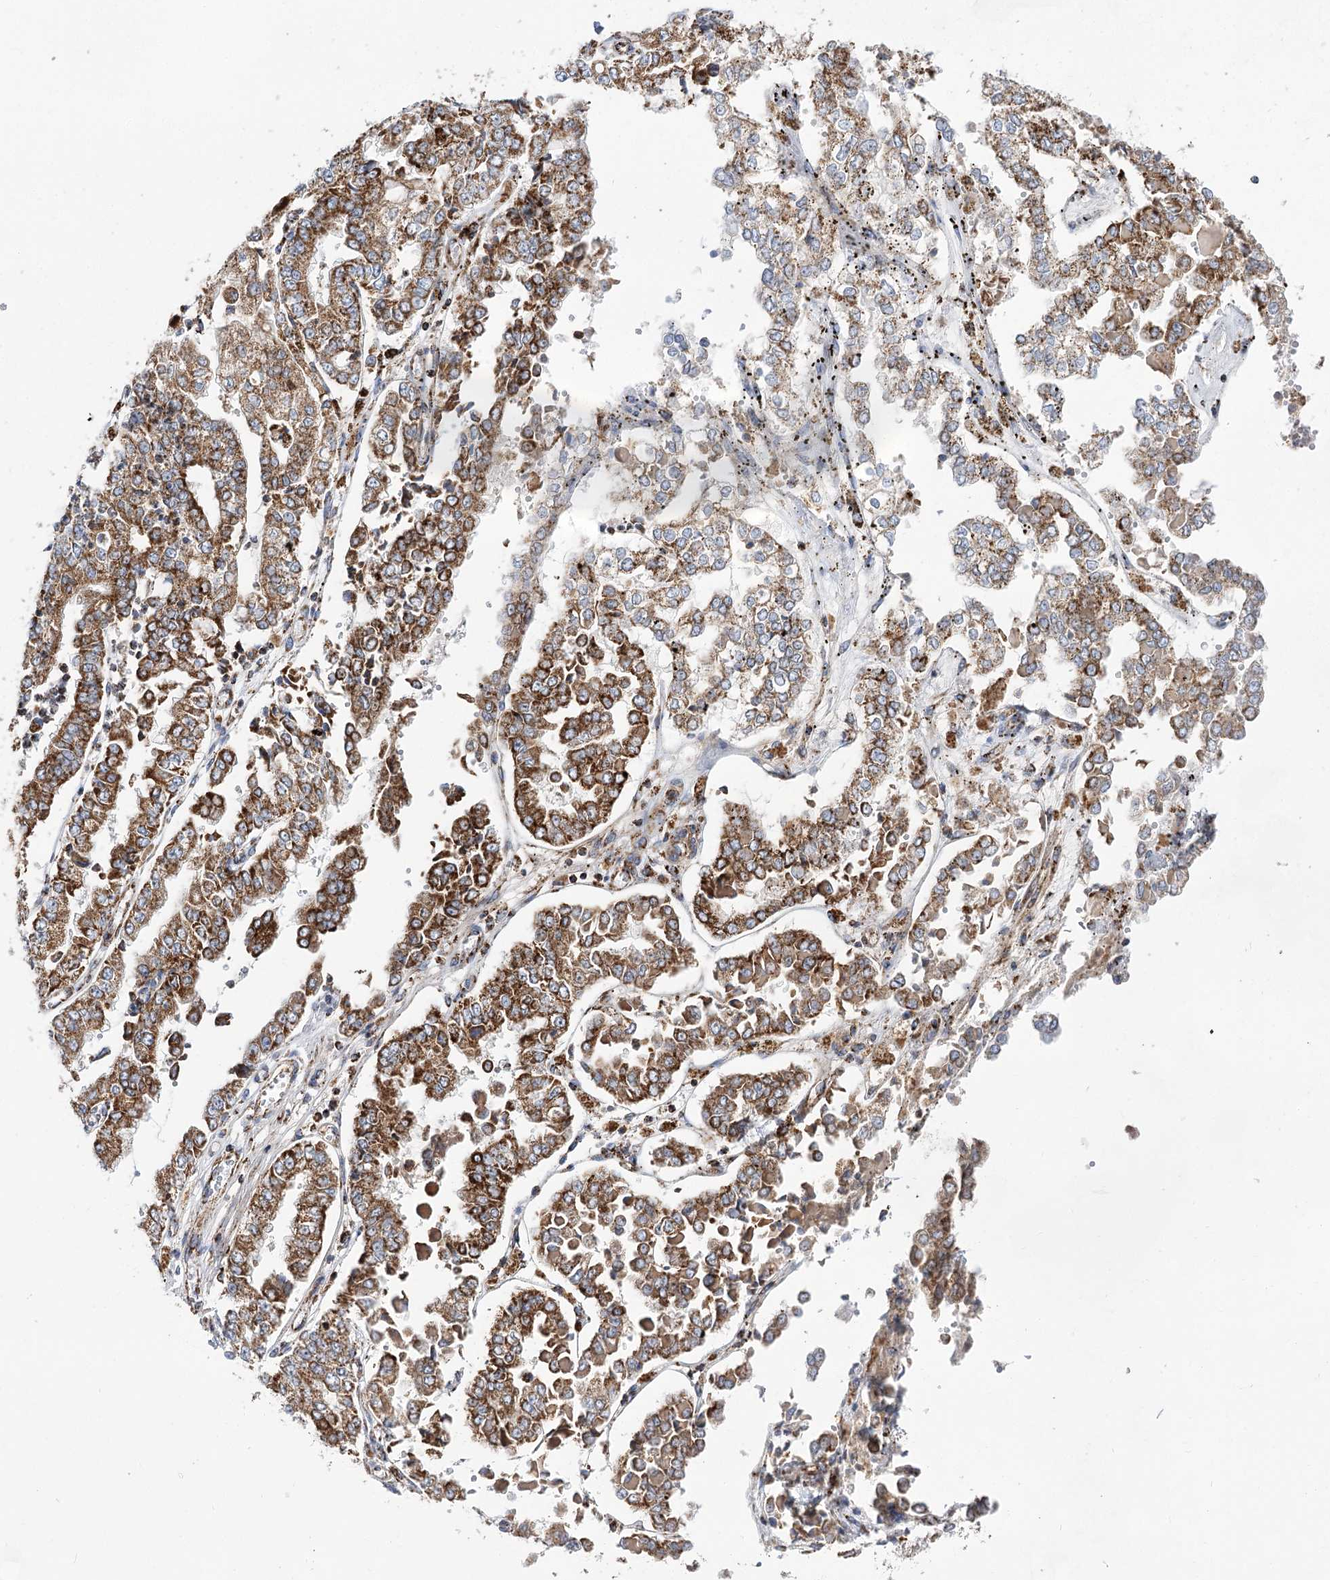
{"staining": {"intensity": "strong", "quantity": ">75%", "location": "cytoplasmic/membranous"}, "tissue": "stomach cancer", "cell_type": "Tumor cells", "image_type": "cancer", "snomed": [{"axis": "morphology", "description": "Adenocarcinoma, NOS"}, {"axis": "topography", "description": "Stomach"}], "caption": "About >75% of tumor cells in stomach cancer demonstrate strong cytoplasmic/membranous protein expression as visualized by brown immunohistochemical staining.", "gene": "NADK2", "patient": {"sex": "male", "age": 76}}